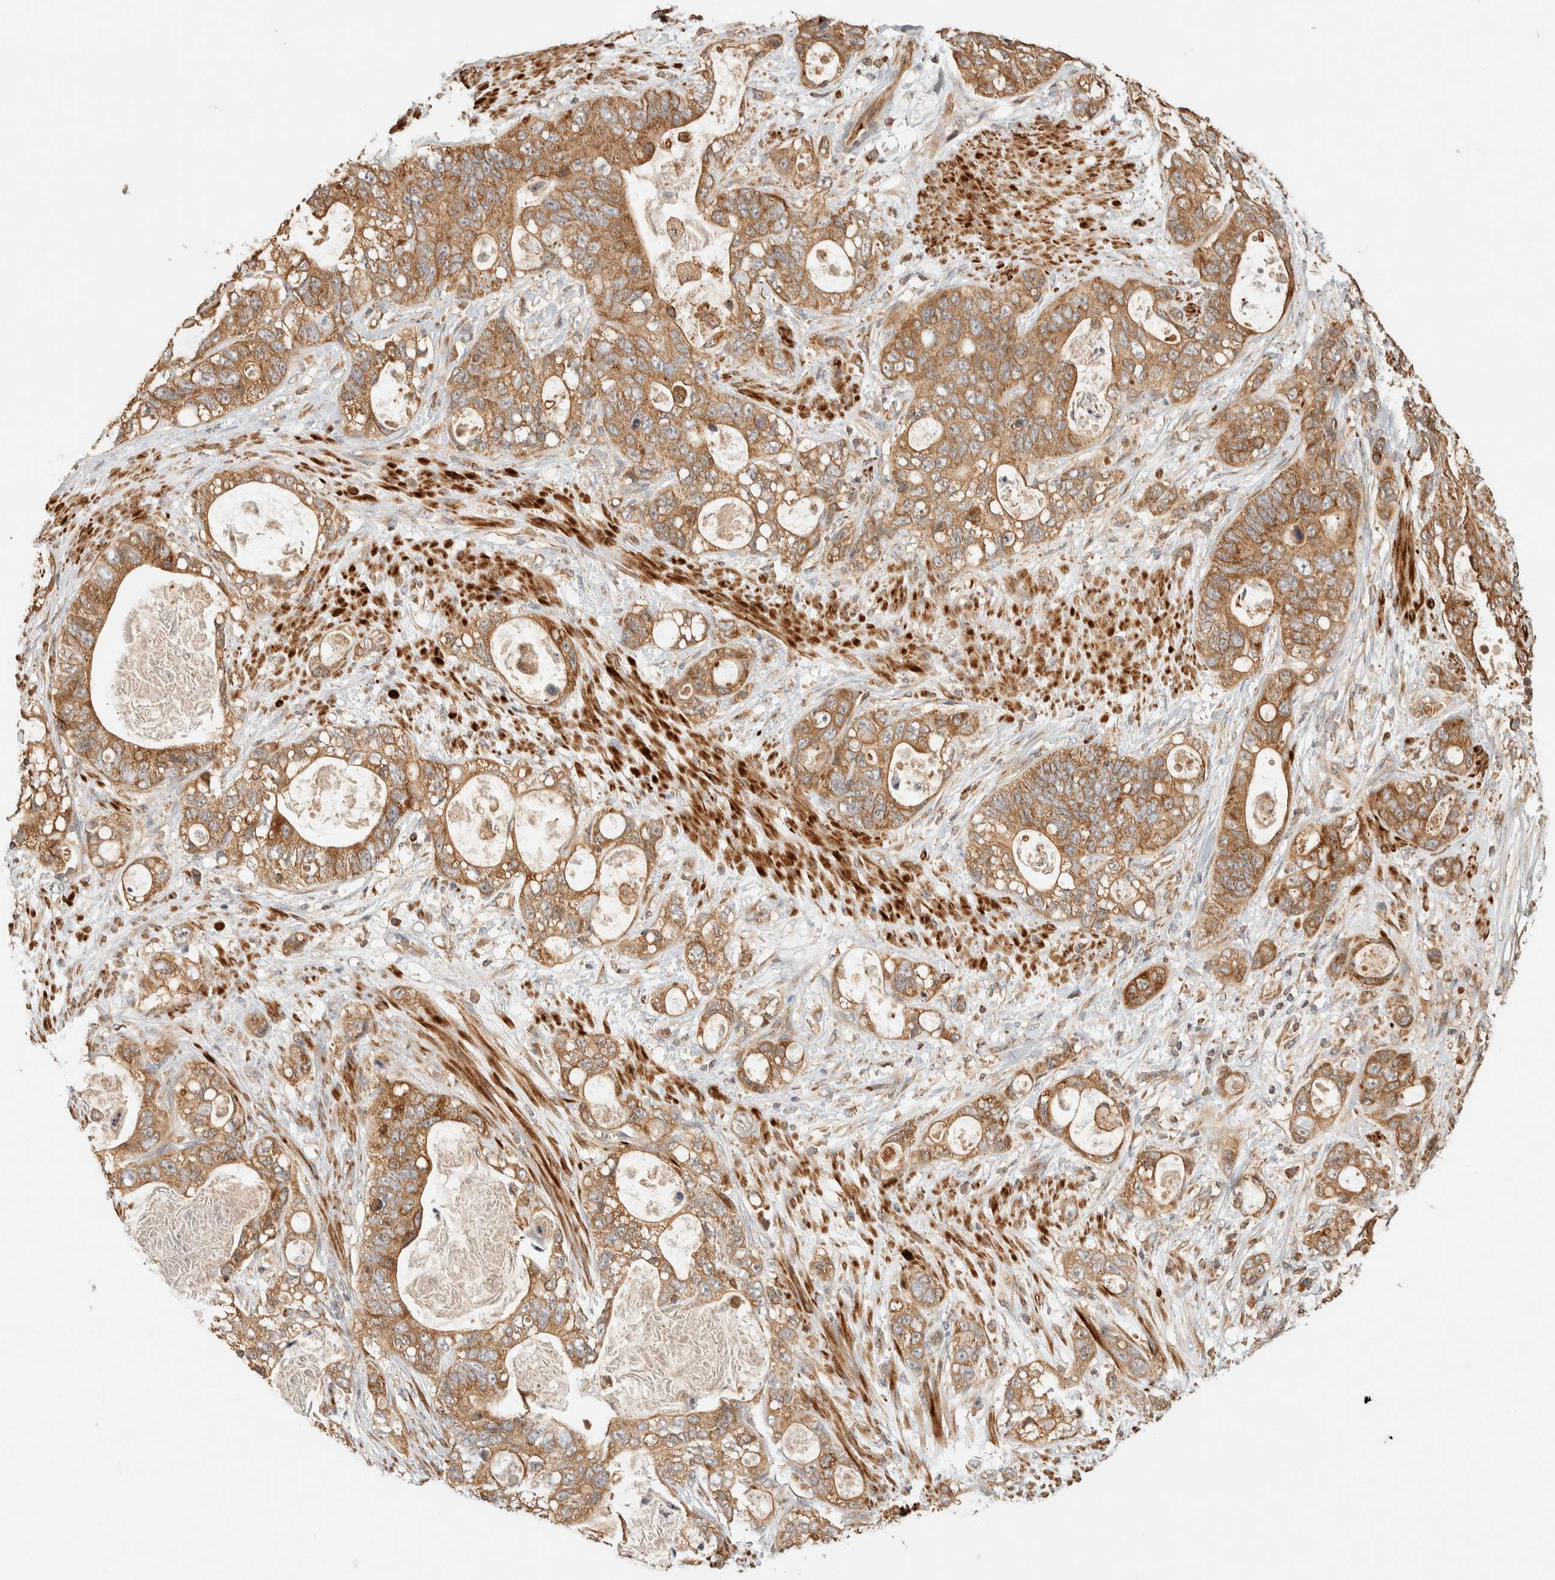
{"staining": {"intensity": "moderate", "quantity": ">75%", "location": "cytoplasmic/membranous"}, "tissue": "stomach cancer", "cell_type": "Tumor cells", "image_type": "cancer", "snomed": [{"axis": "morphology", "description": "Normal tissue, NOS"}, {"axis": "morphology", "description": "Adenocarcinoma, NOS"}, {"axis": "topography", "description": "Stomach"}], "caption": "Immunohistochemistry (DAB (3,3'-diaminobenzidine)) staining of human stomach adenocarcinoma shows moderate cytoplasmic/membranous protein staining in approximately >75% of tumor cells.", "gene": "TTI2", "patient": {"sex": "female", "age": 89}}